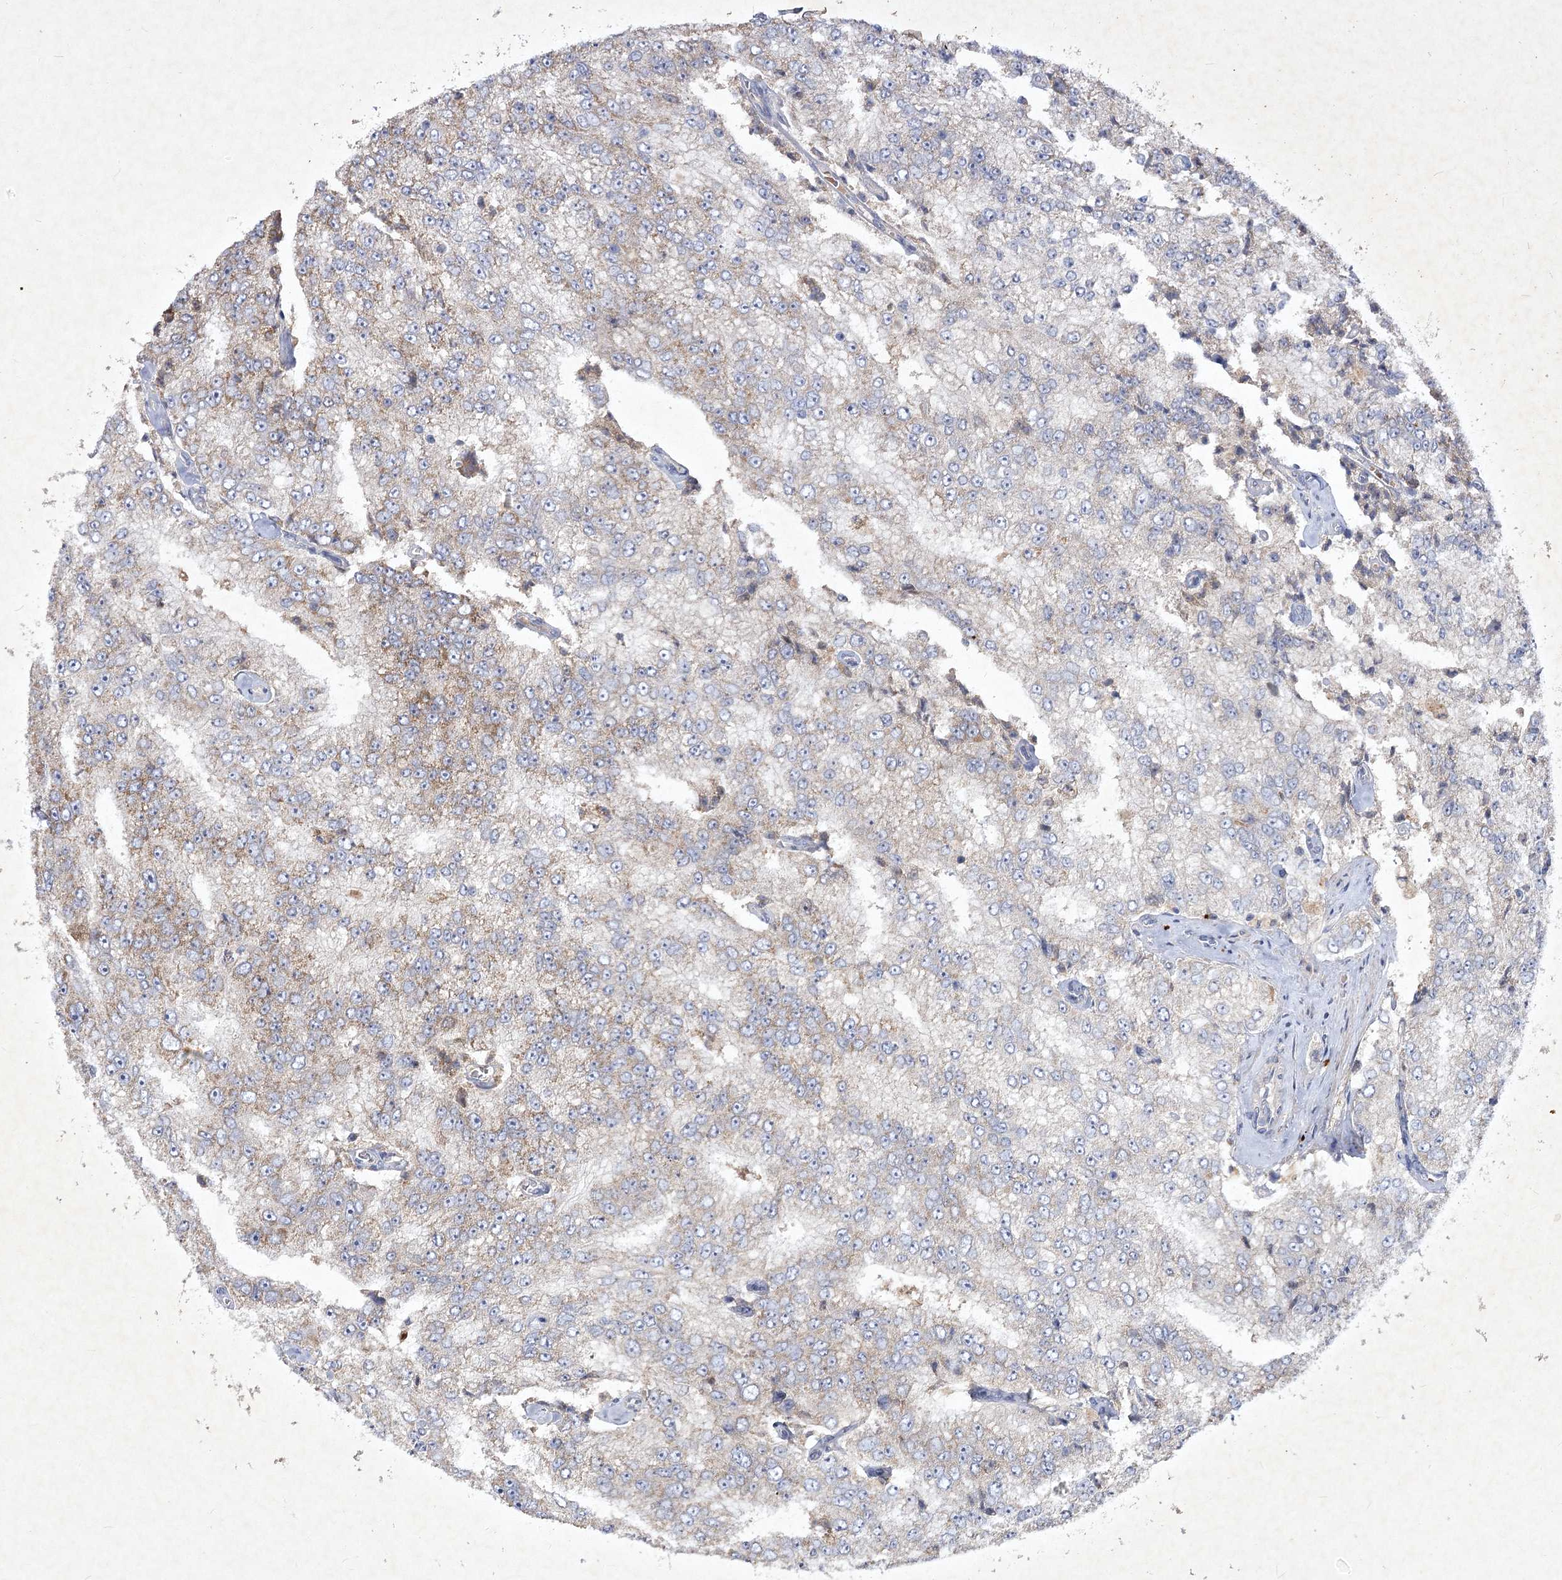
{"staining": {"intensity": "moderate", "quantity": "<25%", "location": "cytoplasmic/membranous"}, "tissue": "prostate cancer", "cell_type": "Tumor cells", "image_type": "cancer", "snomed": [{"axis": "morphology", "description": "Adenocarcinoma, High grade"}, {"axis": "topography", "description": "Prostate"}], "caption": "Immunohistochemical staining of human prostate cancer (high-grade adenocarcinoma) reveals low levels of moderate cytoplasmic/membranous protein positivity in about <25% of tumor cells. (Stains: DAB in brown, nuclei in blue, Microscopy: brightfield microscopy at high magnification).", "gene": "PYROXD2", "patient": {"sex": "male", "age": 58}}